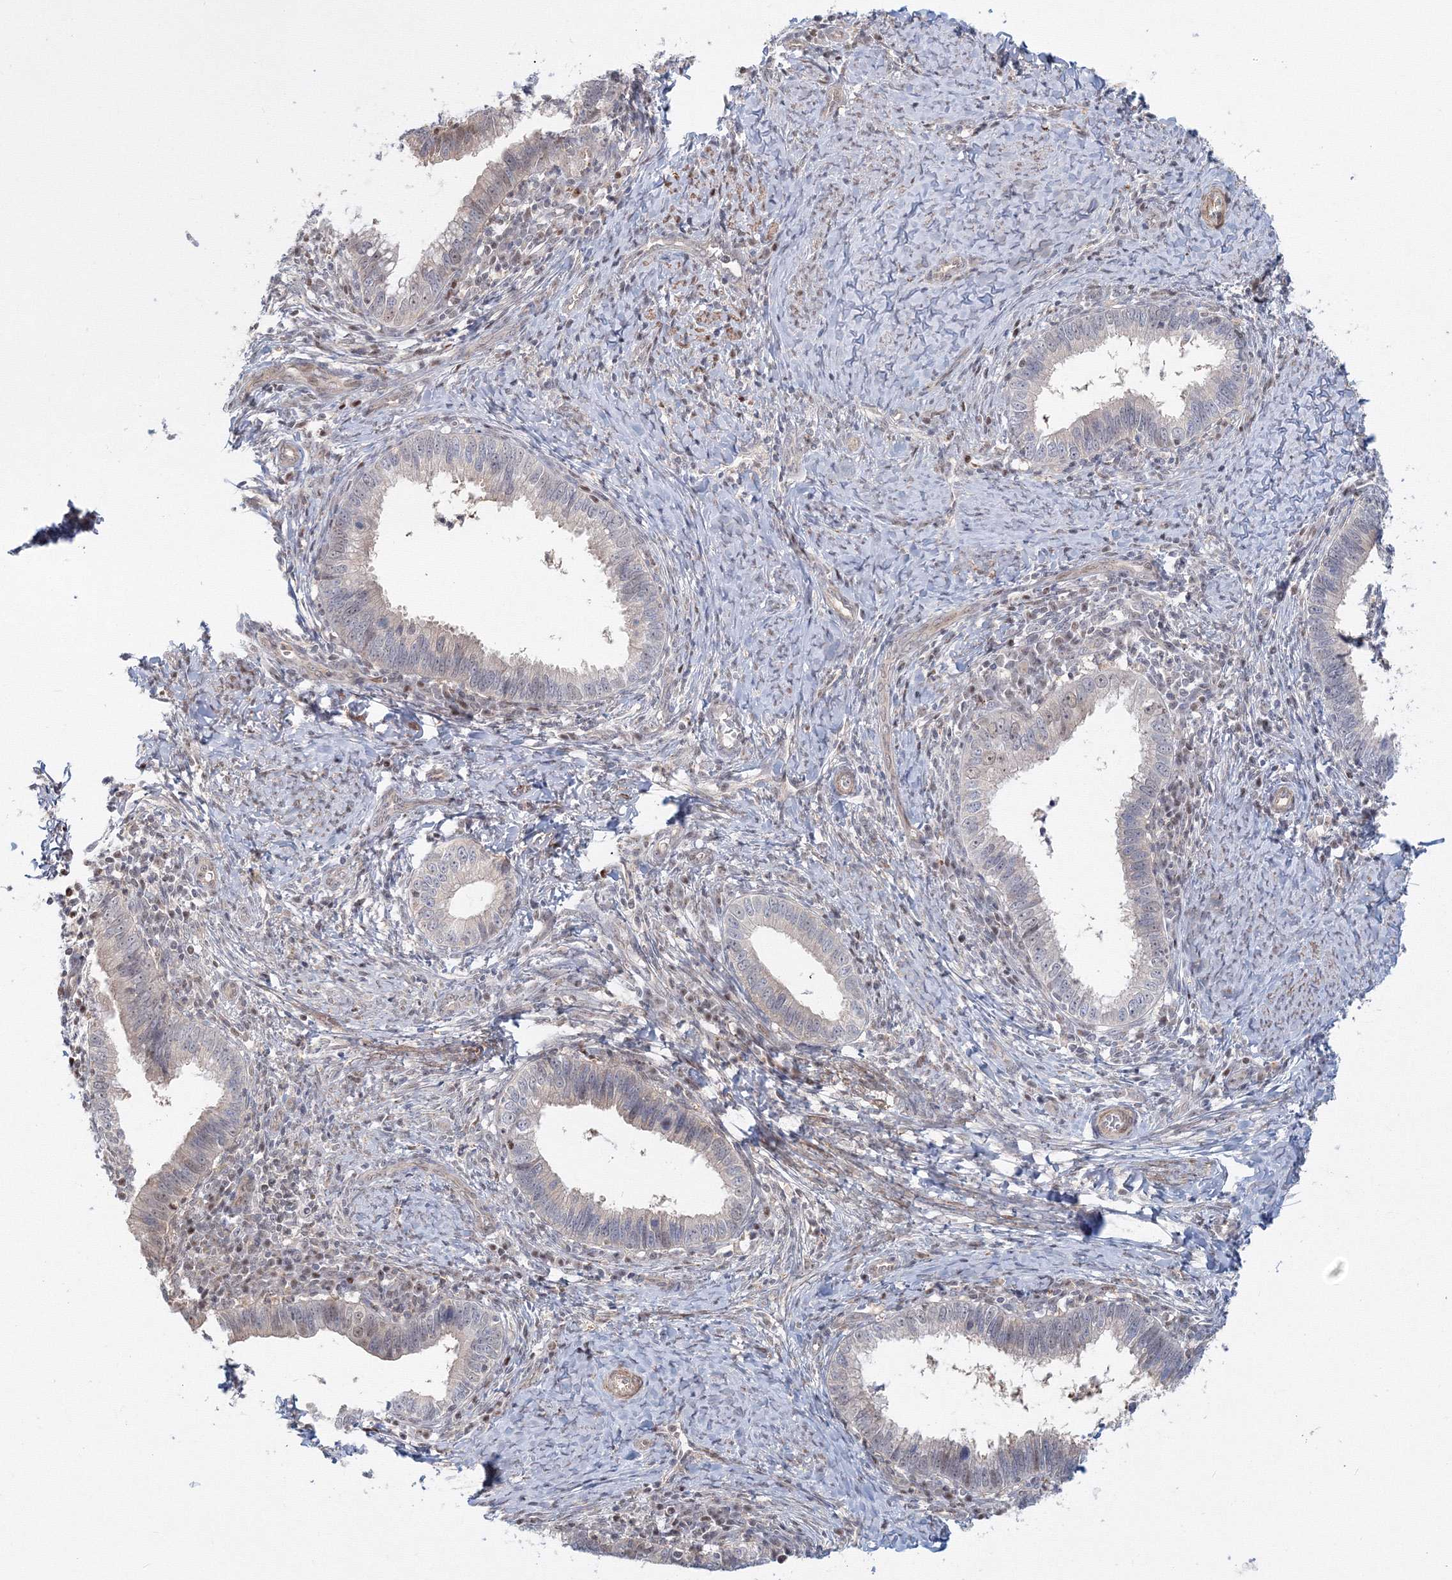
{"staining": {"intensity": "weak", "quantity": "<25%", "location": "nuclear"}, "tissue": "cervical cancer", "cell_type": "Tumor cells", "image_type": "cancer", "snomed": [{"axis": "morphology", "description": "Adenocarcinoma, NOS"}, {"axis": "topography", "description": "Cervix"}], "caption": "Tumor cells show no significant positivity in cervical adenocarcinoma.", "gene": "ARHGAP21", "patient": {"sex": "female", "age": 36}}